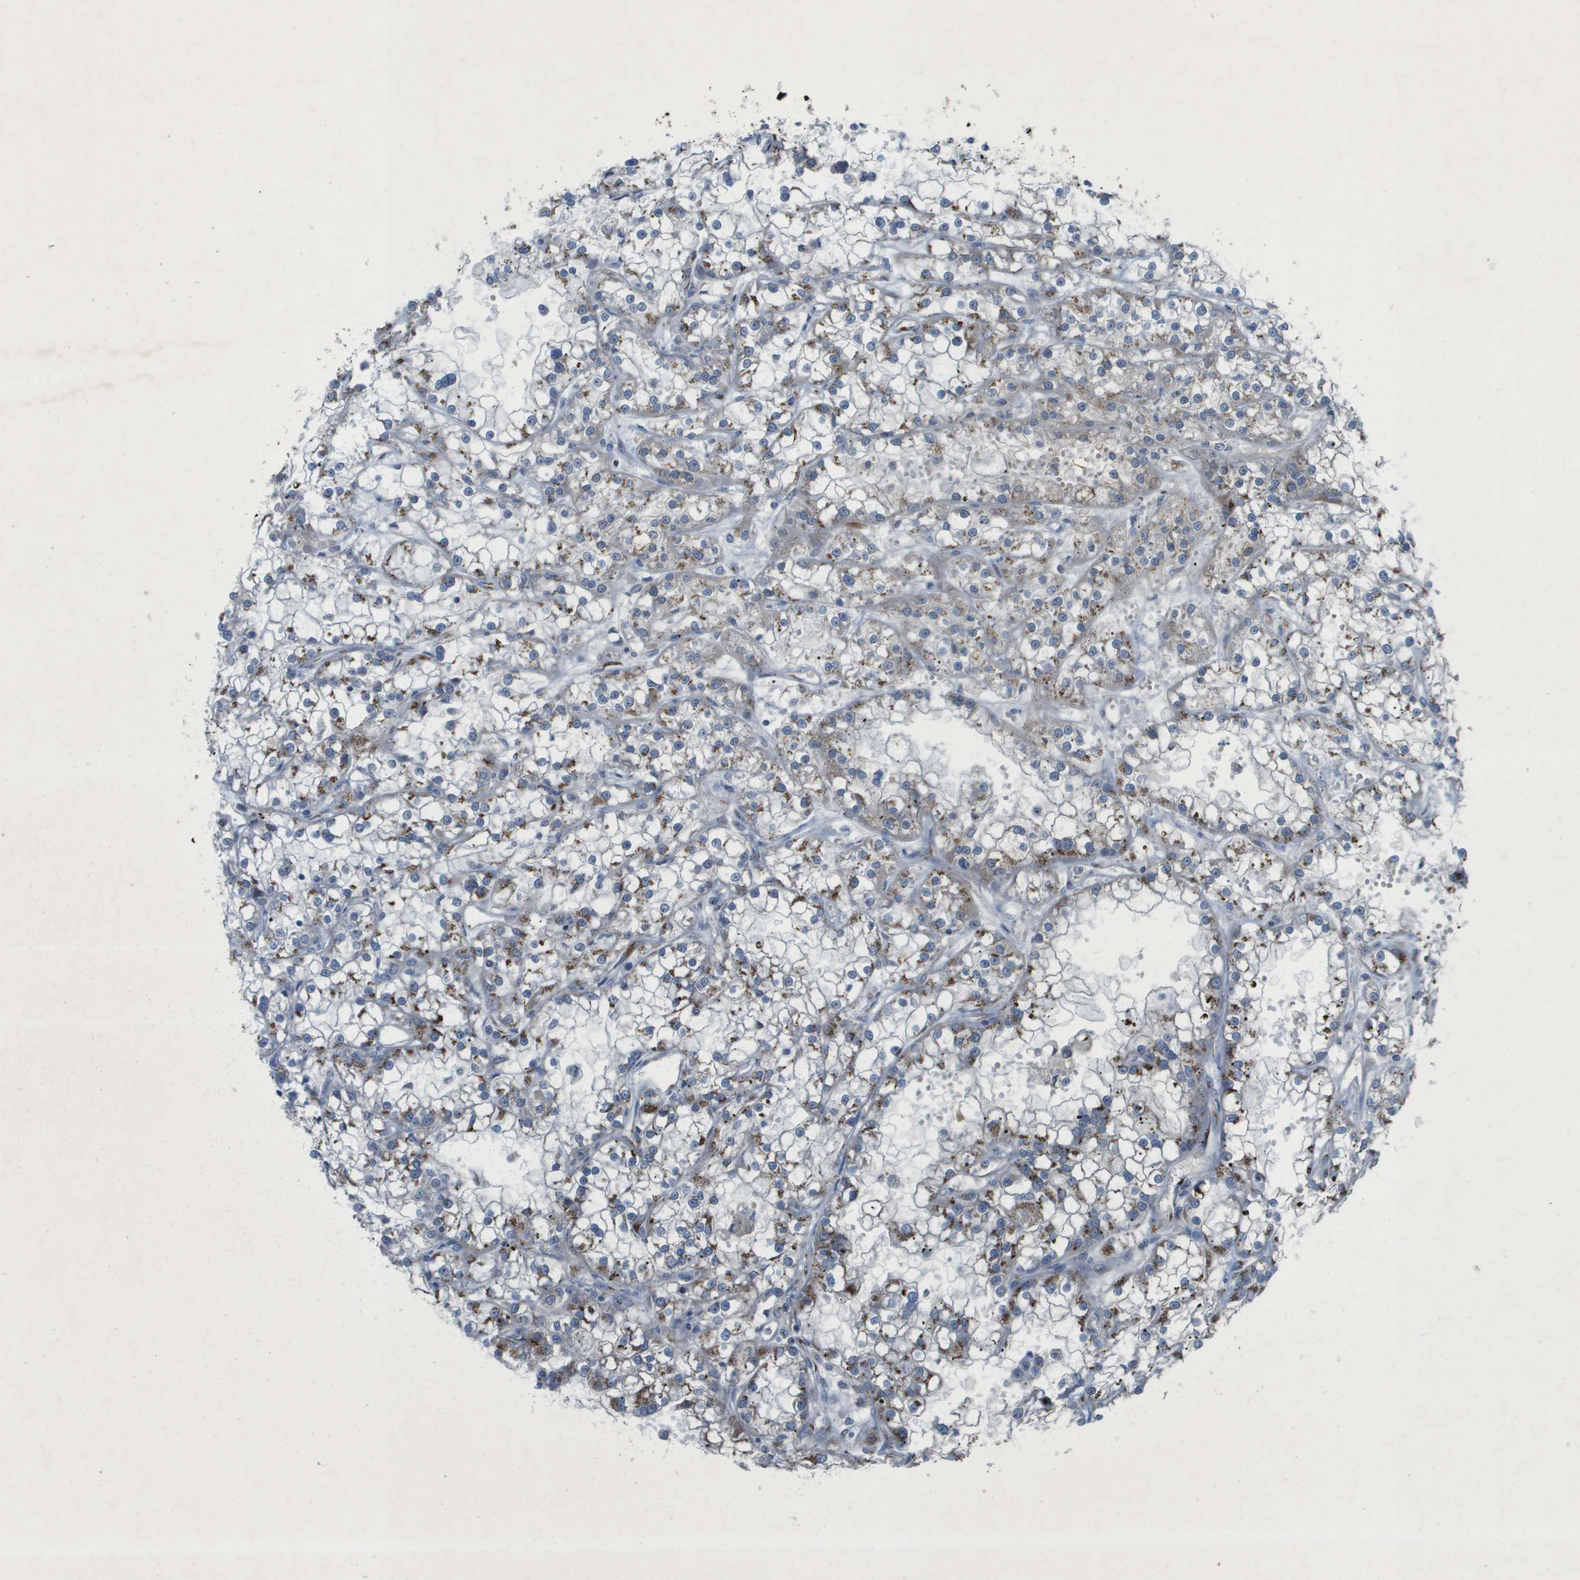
{"staining": {"intensity": "moderate", "quantity": "<25%", "location": "cytoplasmic/membranous"}, "tissue": "renal cancer", "cell_type": "Tumor cells", "image_type": "cancer", "snomed": [{"axis": "morphology", "description": "Adenocarcinoma, NOS"}, {"axis": "topography", "description": "Kidney"}], "caption": "The immunohistochemical stain shows moderate cytoplasmic/membranous staining in tumor cells of renal cancer tissue.", "gene": "QSOX2", "patient": {"sex": "female", "age": 52}}